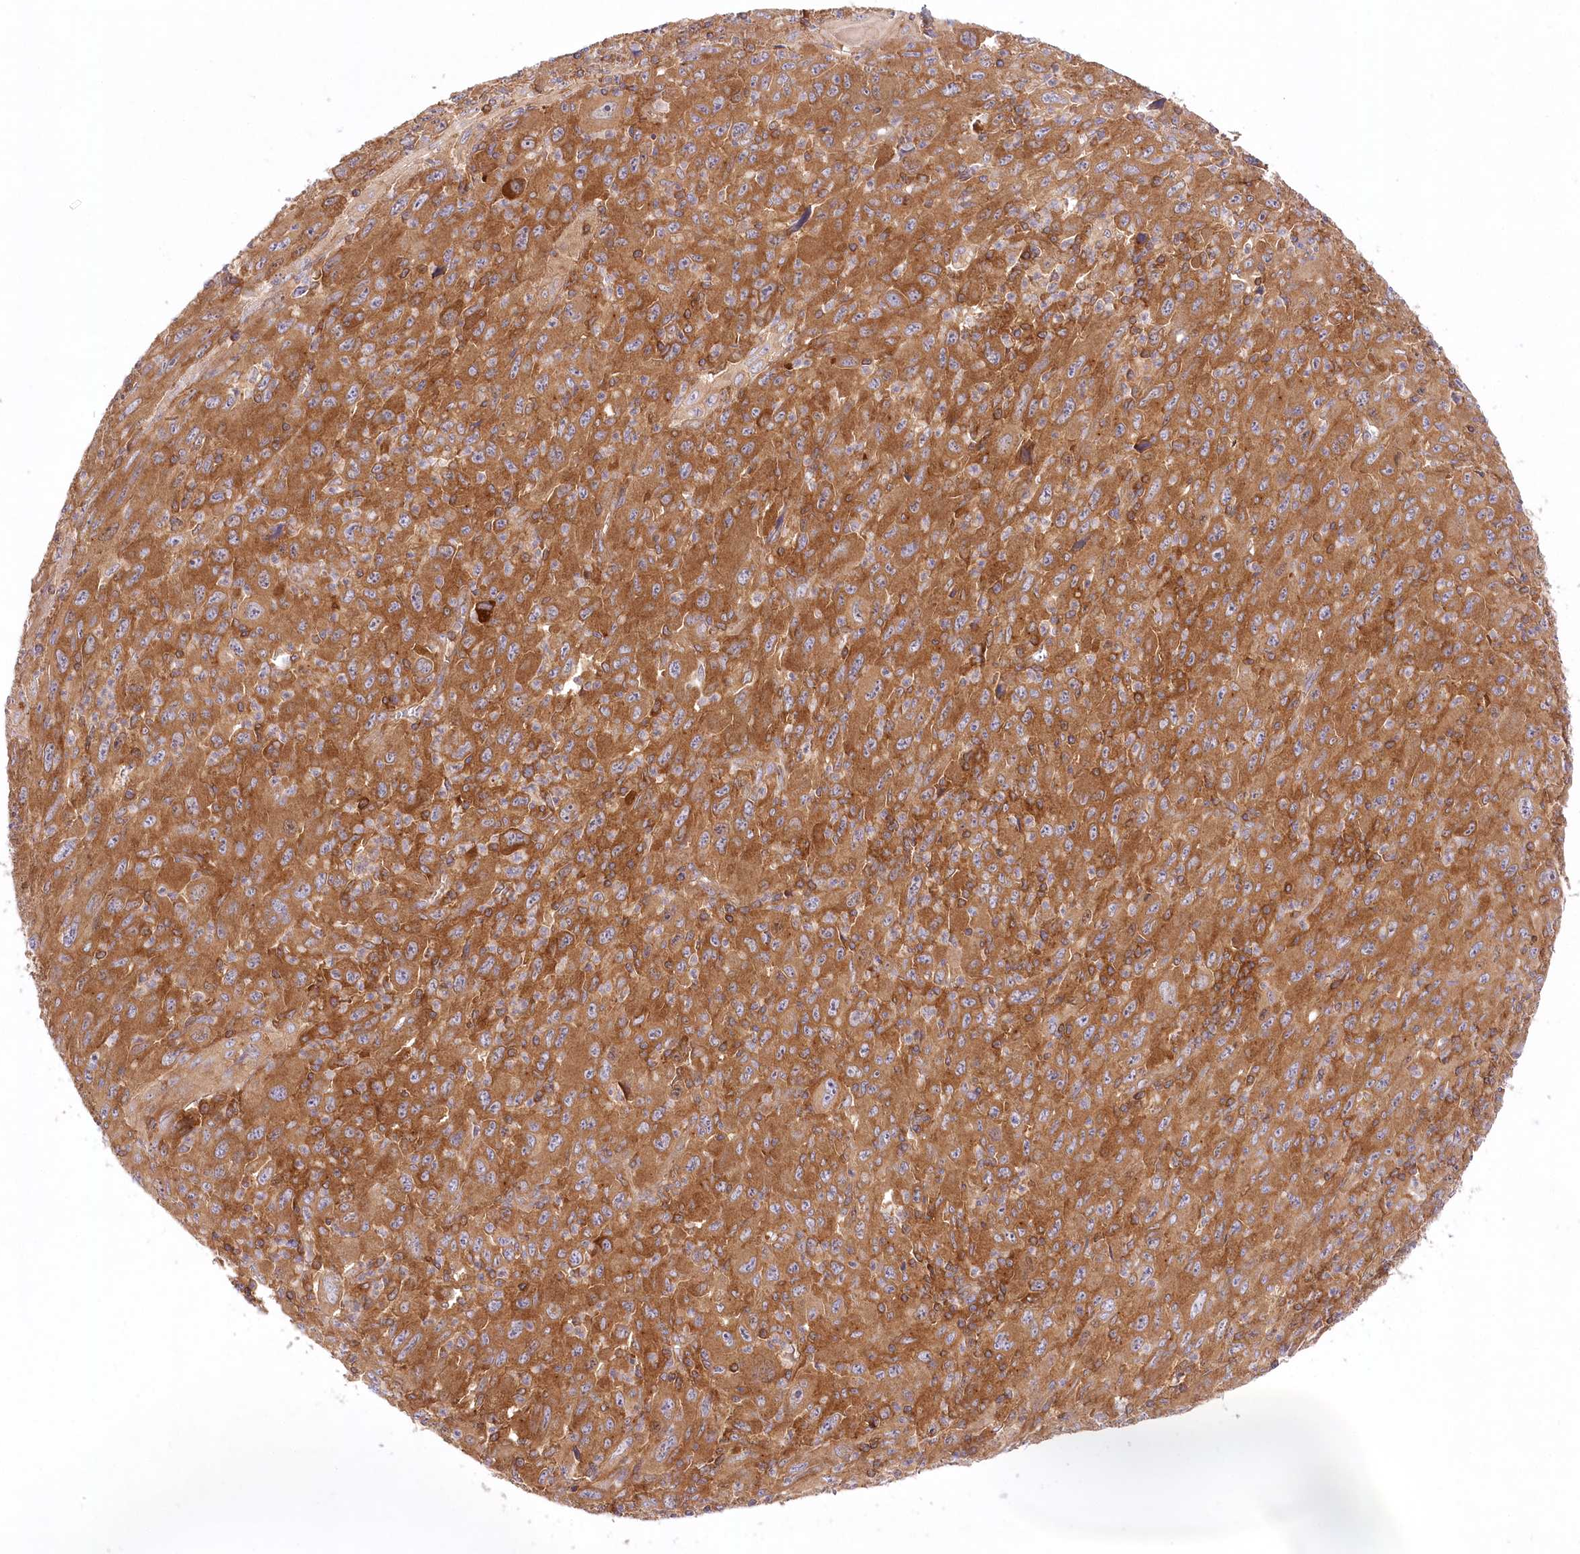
{"staining": {"intensity": "moderate", "quantity": ">75%", "location": "cytoplasmic/membranous"}, "tissue": "melanoma", "cell_type": "Tumor cells", "image_type": "cancer", "snomed": [{"axis": "morphology", "description": "Malignant melanoma, Metastatic site"}, {"axis": "topography", "description": "Skin"}], "caption": "A medium amount of moderate cytoplasmic/membranous positivity is identified in about >75% of tumor cells in malignant melanoma (metastatic site) tissue. Using DAB (brown) and hematoxylin (blue) stains, captured at high magnification using brightfield microscopy.", "gene": "ABRAXAS2", "patient": {"sex": "female", "age": 56}}